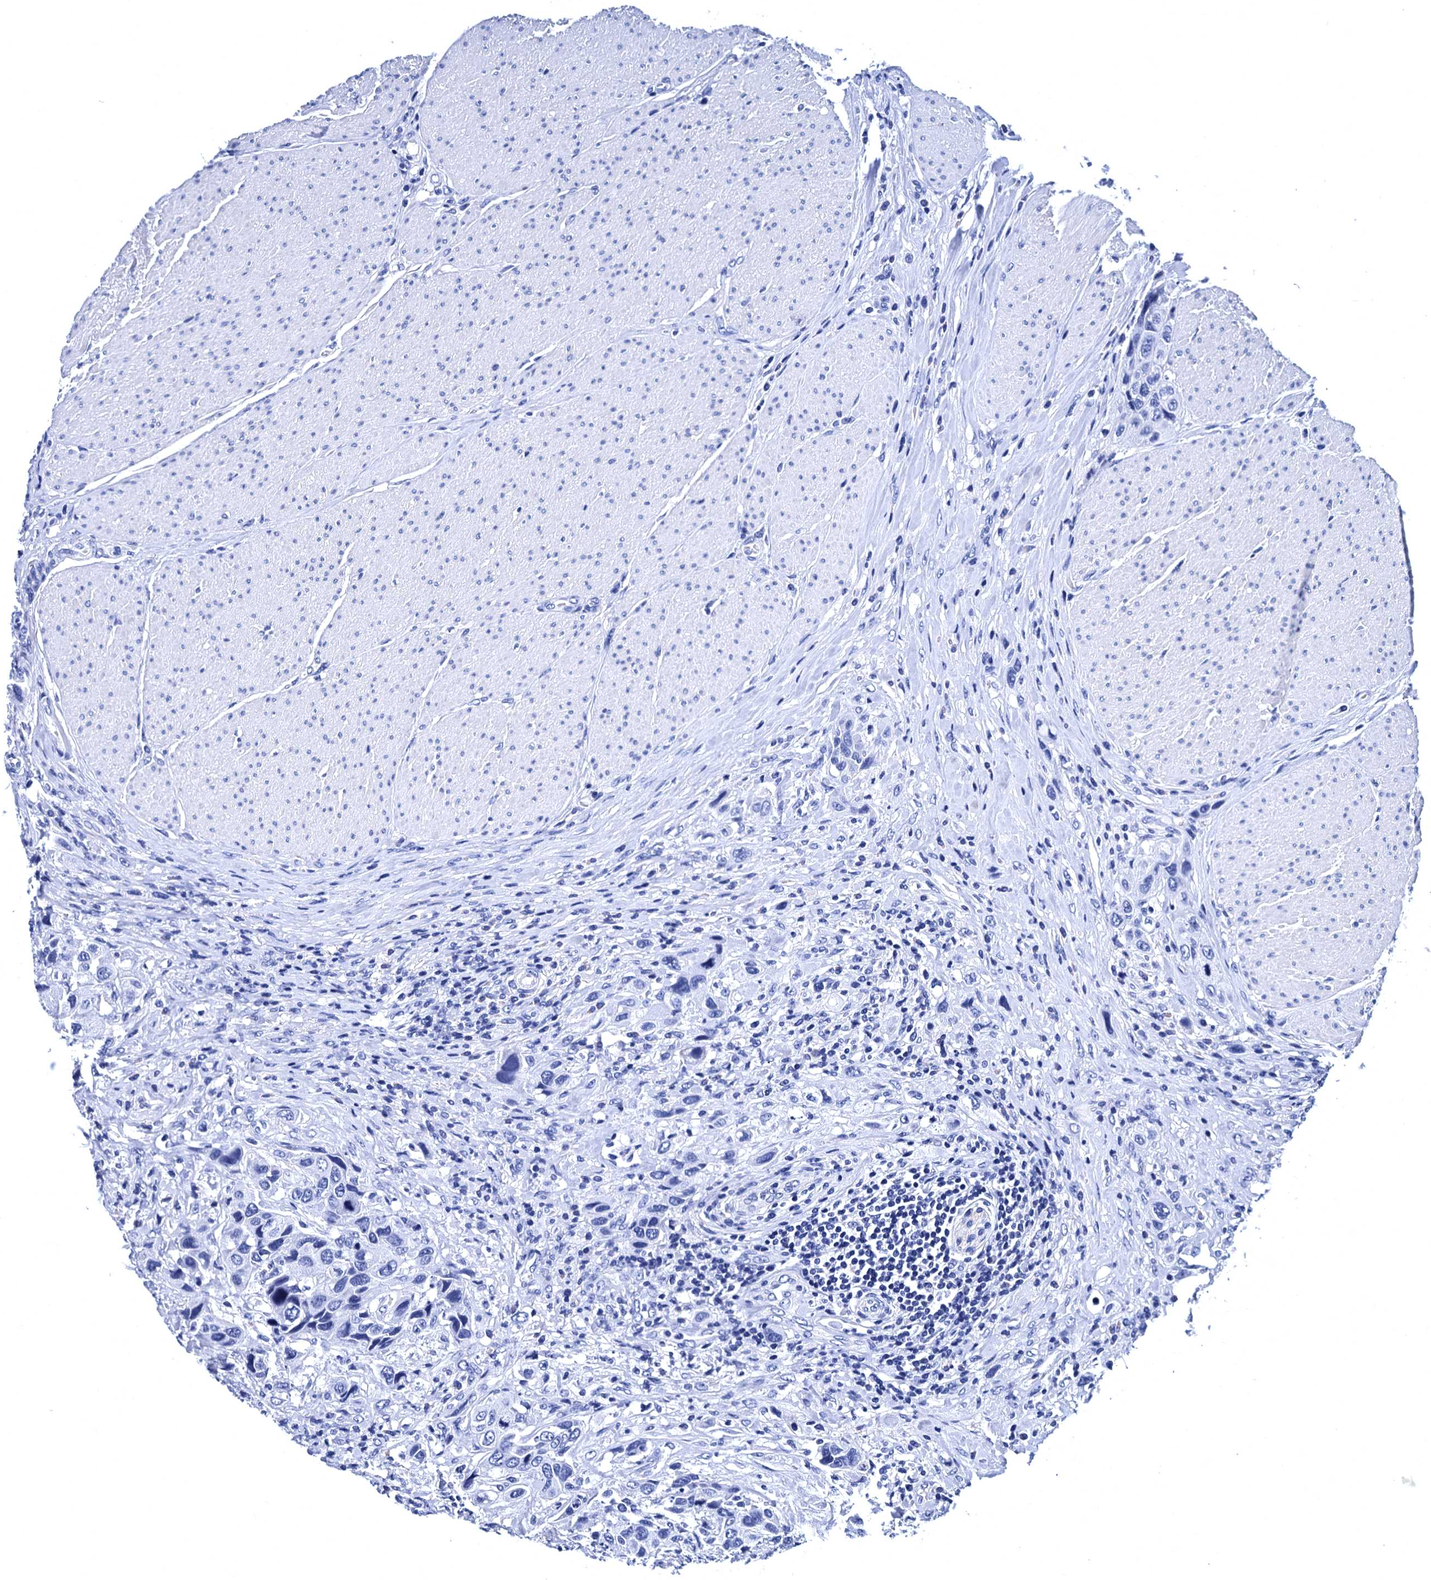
{"staining": {"intensity": "negative", "quantity": "none", "location": "none"}, "tissue": "urothelial cancer", "cell_type": "Tumor cells", "image_type": "cancer", "snomed": [{"axis": "morphology", "description": "Urothelial carcinoma, High grade"}, {"axis": "topography", "description": "Urinary bladder"}], "caption": "This image is of urothelial cancer stained with IHC to label a protein in brown with the nuclei are counter-stained blue. There is no staining in tumor cells.", "gene": "MYBPC3", "patient": {"sex": "male", "age": 50}}